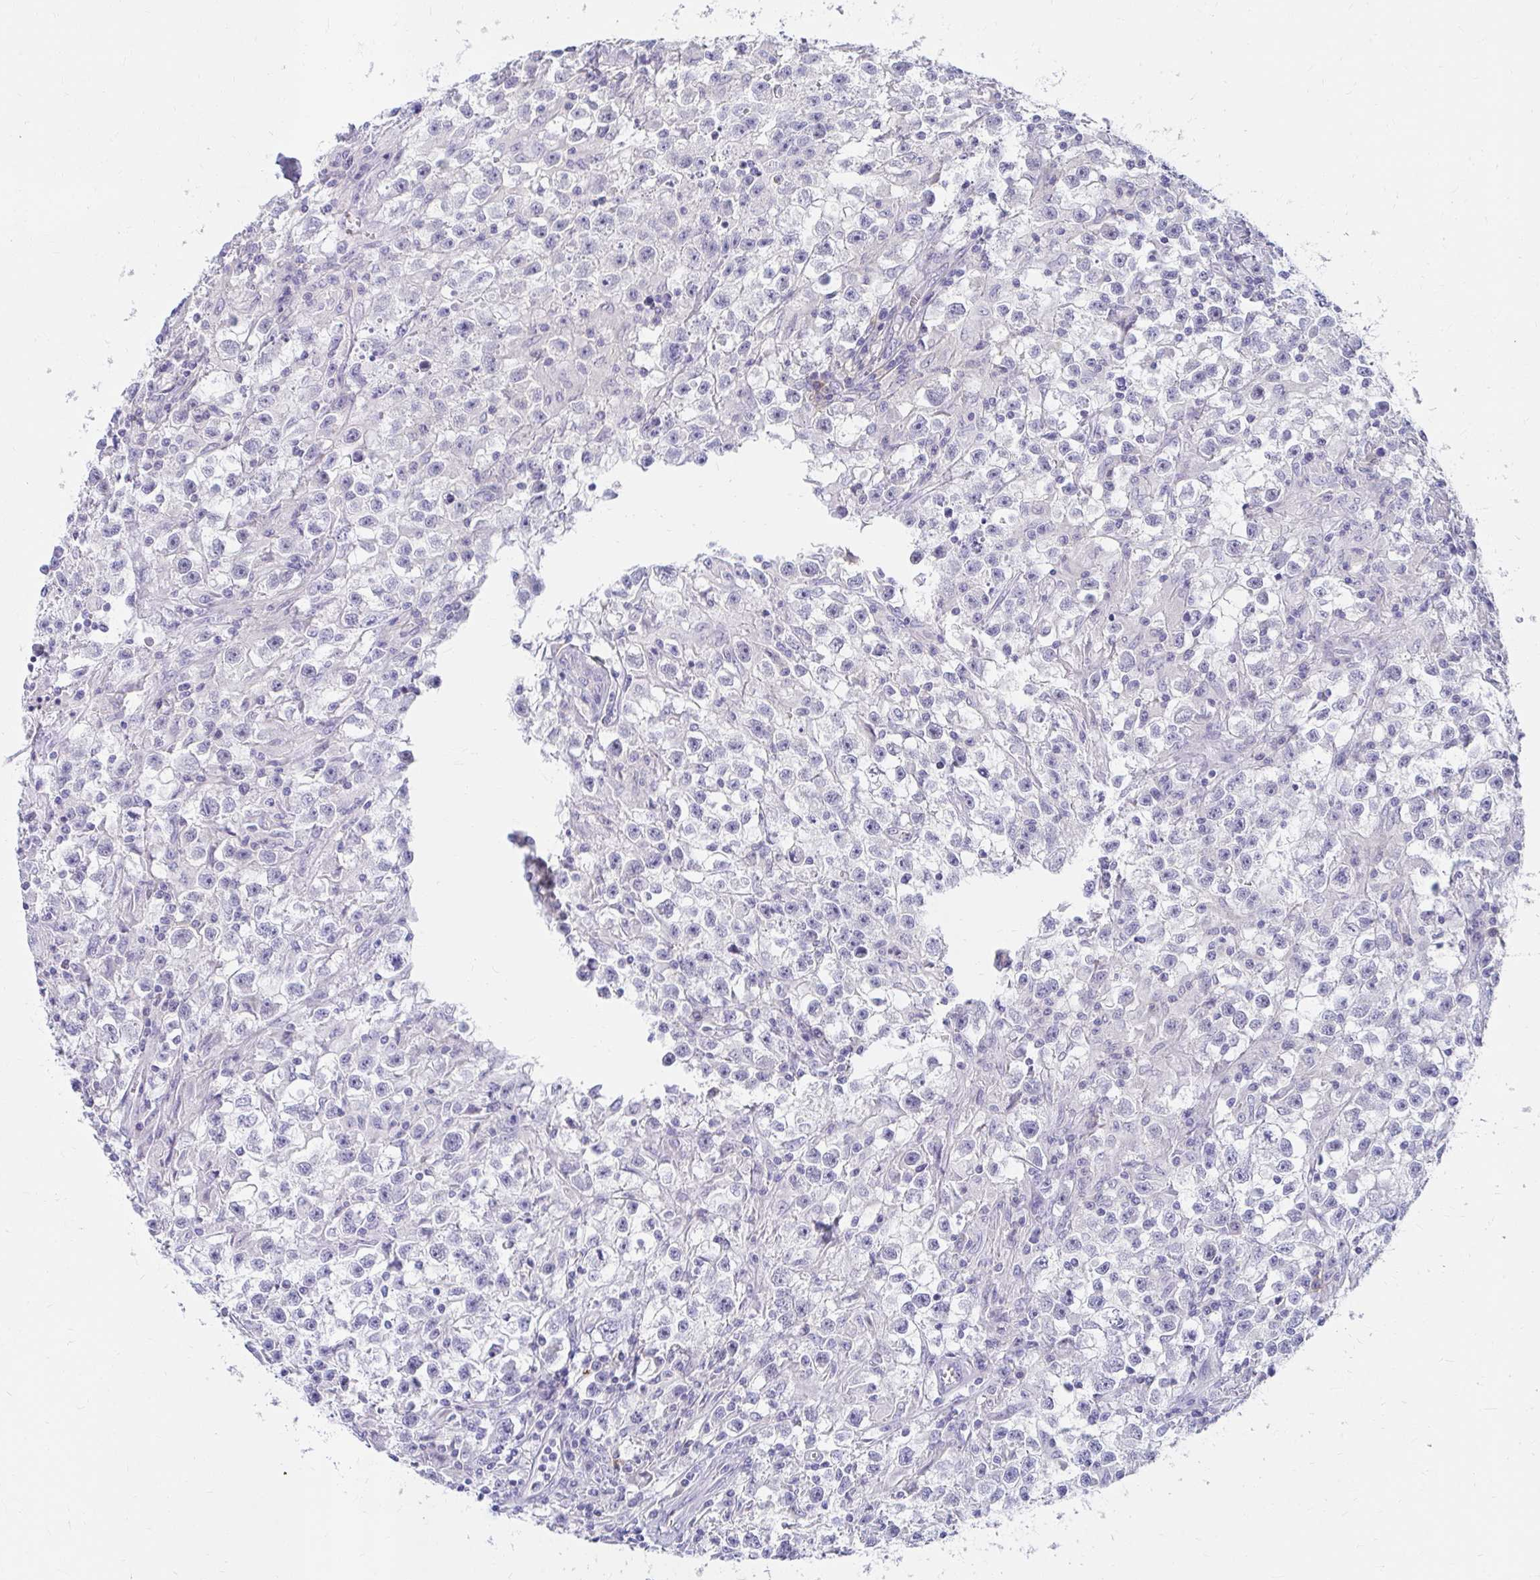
{"staining": {"intensity": "negative", "quantity": "none", "location": "none"}, "tissue": "testis cancer", "cell_type": "Tumor cells", "image_type": "cancer", "snomed": [{"axis": "morphology", "description": "Seminoma, NOS"}, {"axis": "topography", "description": "Testis"}], "caption": "High power microscopy histopathology image of an immunohistochemistry photomicrograph of testis seminoma, revealing no significant positivity in tumor cells. (Immunohistochemistry (ihc), brightfield microscopy, high magnification).", "gene": "C19orf81", "patient": {"sex": "male", "age": 31}}